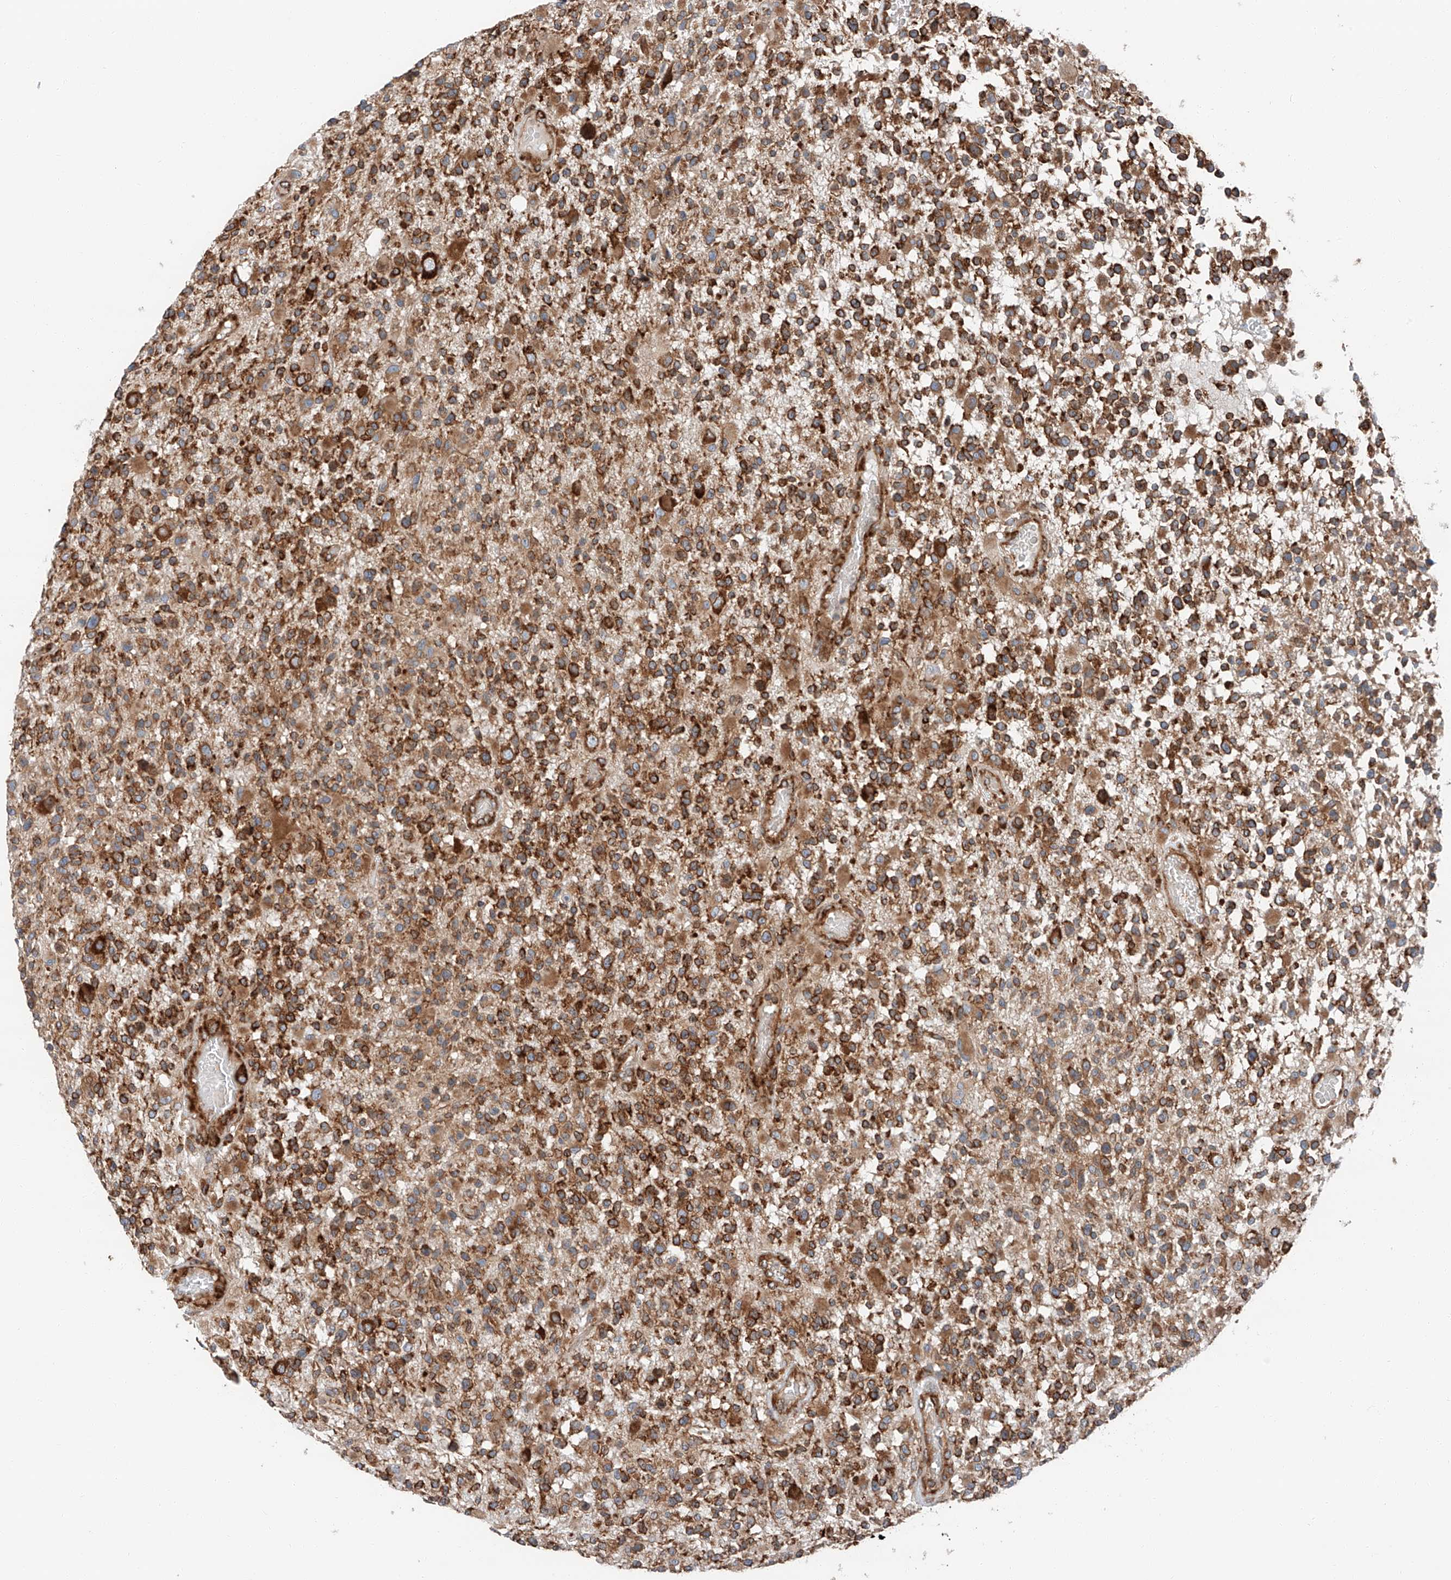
{"staining": {"intensity": "strong", "quantity": "25%-75%", "location": "cytoplasmic/membranous"}, "tissue": "glioma", "cell_type": "Tumor cells", "image_type": "cancer", "snomed": [{"axis": "morphology", "description": "Glioma, malignant, High grade"}, {"axis": "morphology", "description": "Glioblastoma, NOS"}, {"axis": "topography", "description": "Brain"}], "caption": "An immunohistochemistry photomicrograph of neoplastic tissue is shown. Protein staining in brown highlights strong cytoplasmic/membranous positivity in glioma within tumor cells.", "gene": "ZC3H15", "patient": {"sex": "male", "age": 60}}